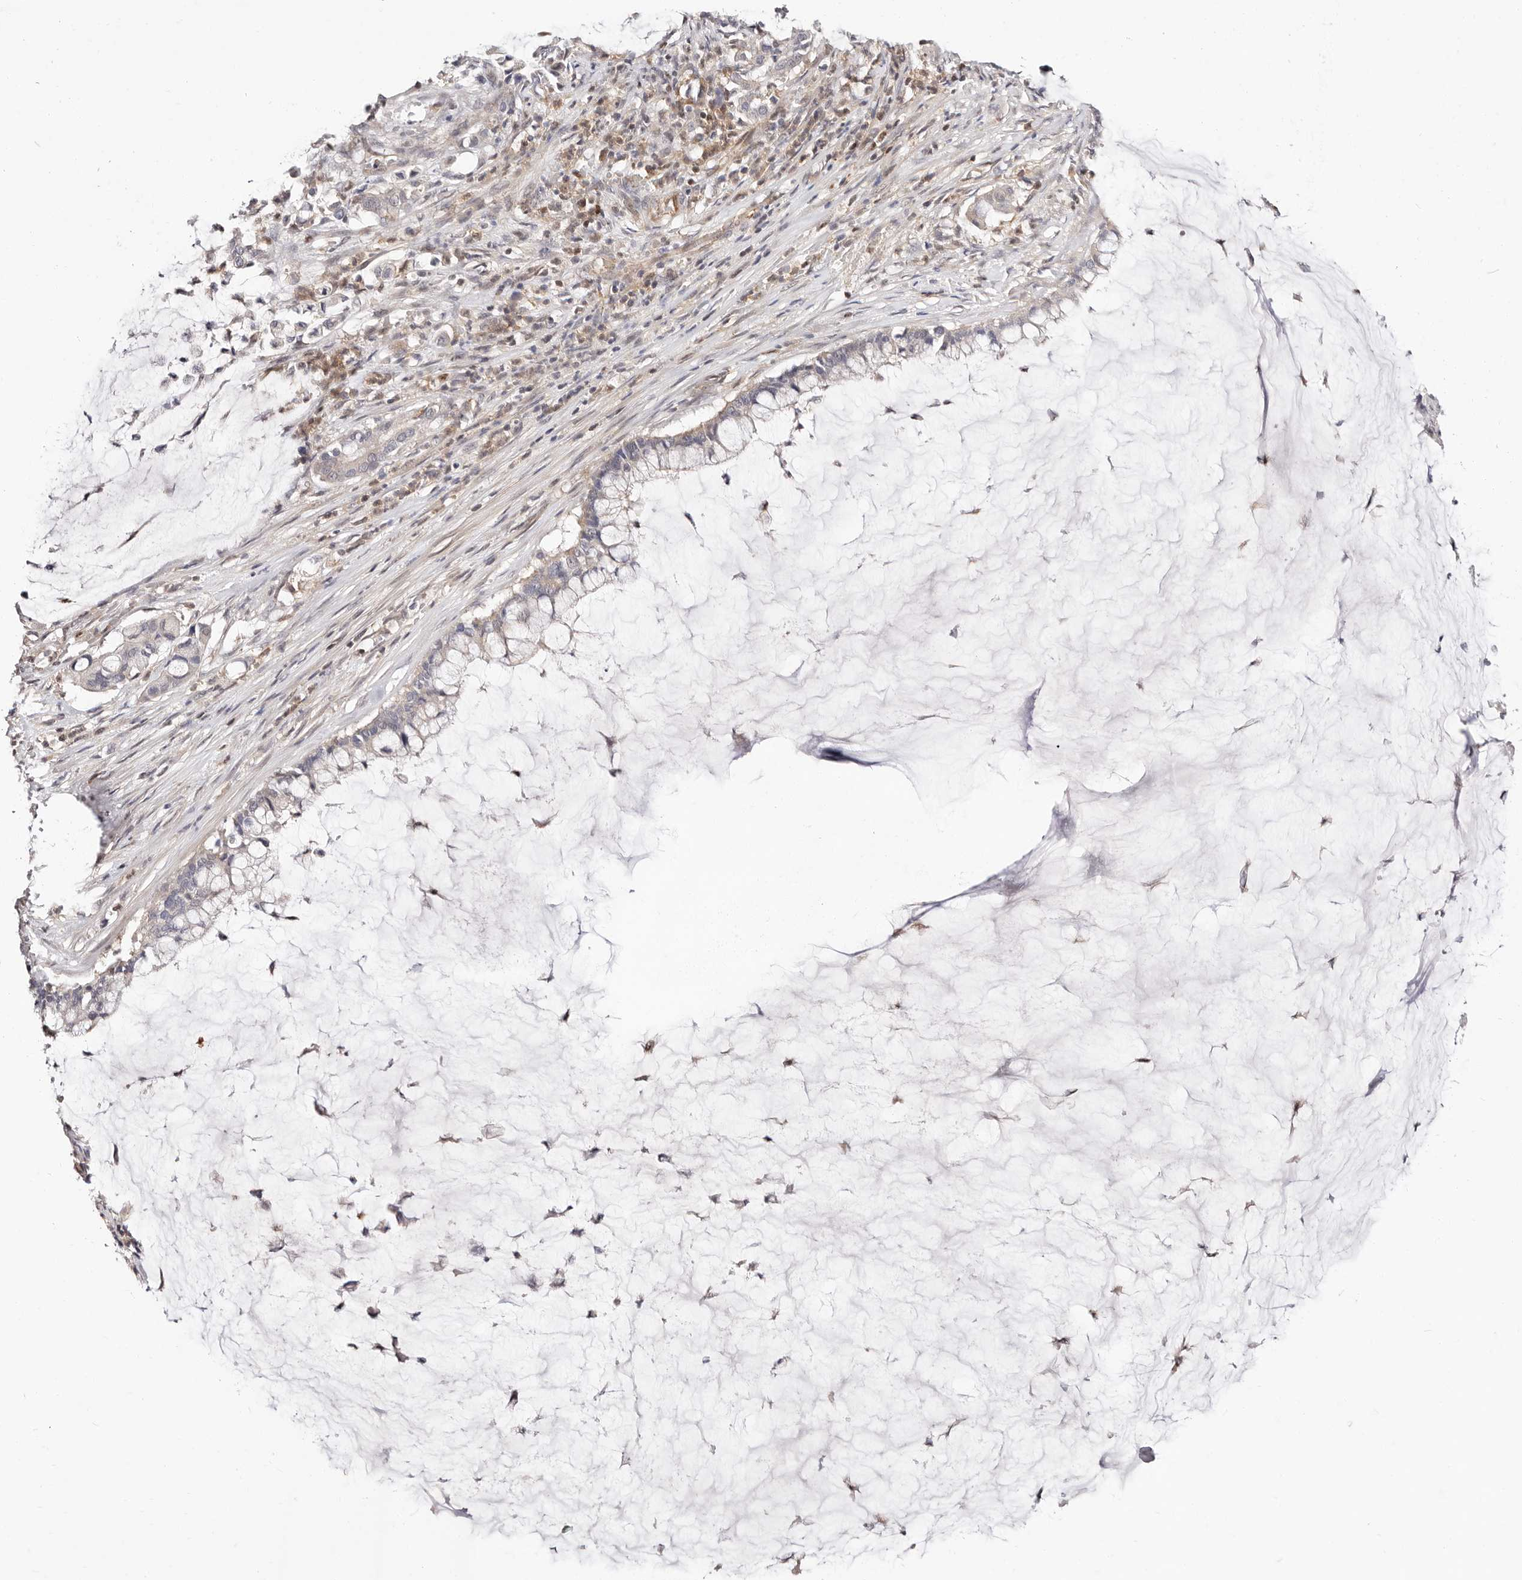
{"staining": {"intensity": "weak", "quantity": "<25%", "location": "cytoplasmic/membranous"}, "tissue": "pancreatic cancer", "cell_type": "Tumor cells", "image_type": "cancer", "snomed": [{"axis": "morphology", "description": "Adenocarcinoma, NOS"}, {"axis": "topography", "description": "Pancreas"}], "caption": "This is a micrograph of IHC staining of pancreatic cancer (adenocarcinoma), which shows no staining in tumor cells.", "gene": "STAT5A", "patient": {"sex": "male", "age": 41}}